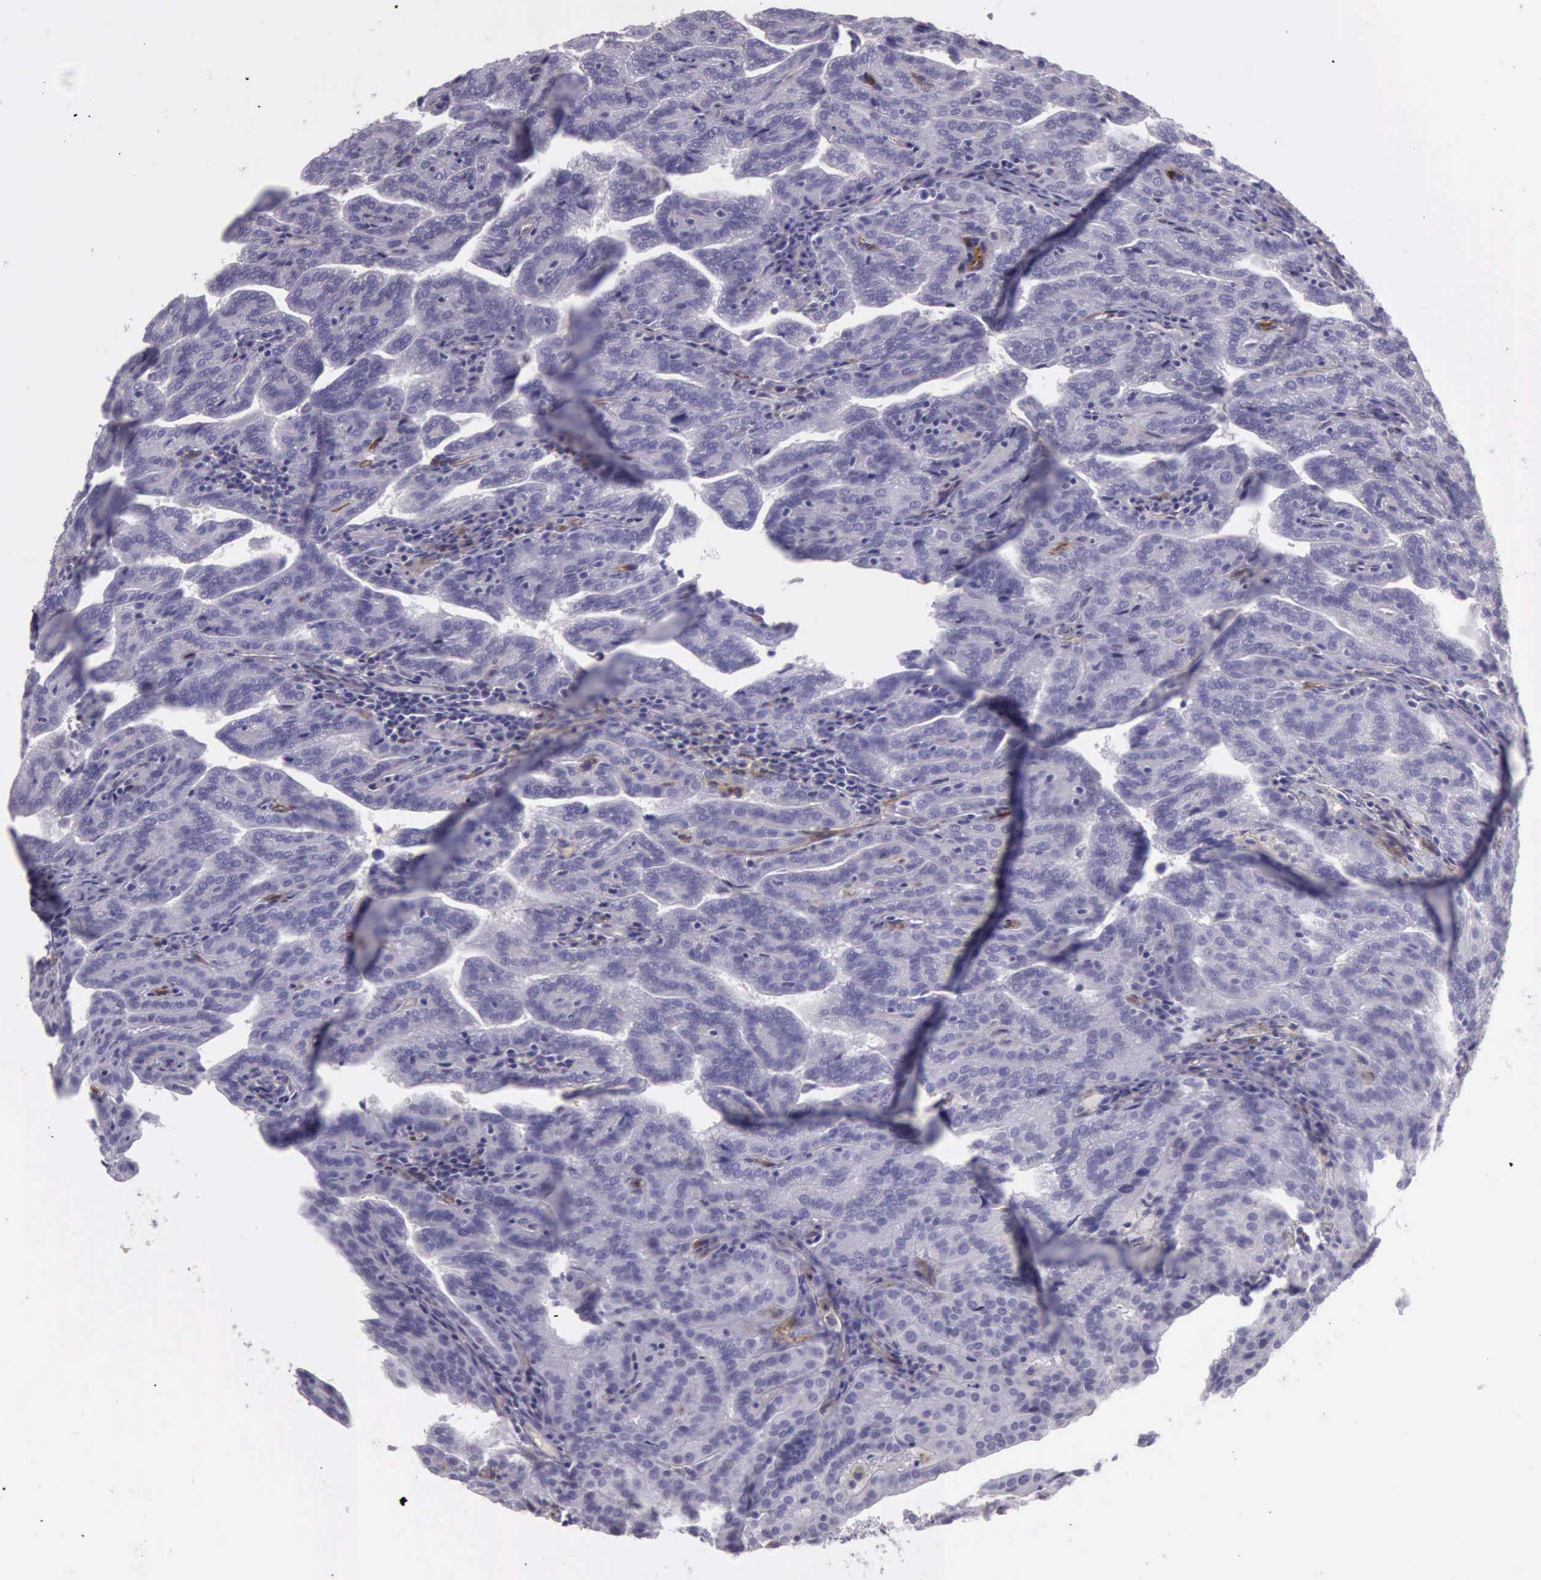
{"staining": {"intensity": "negative", "quantity": "none", "location": "none"}, "tissue": "renal cancer", "cell_type": "Tumor cells", "image_type": "cancer", "snomed": [{"axis": "morphology", "description": "Adenocarcinoma, NOS"}, {"axis": "topography", "description": "Kidney"}], "caption": "IHC histopathology image of neoplastic tissue: renal cancer (adenocarcinoma) stained with DAB (3,3'-diaminobenzidine) displays no significant protein positivity in tumor cells.", "gene": "TCEANC", "patient": {"sex": "male", "age": 61}}